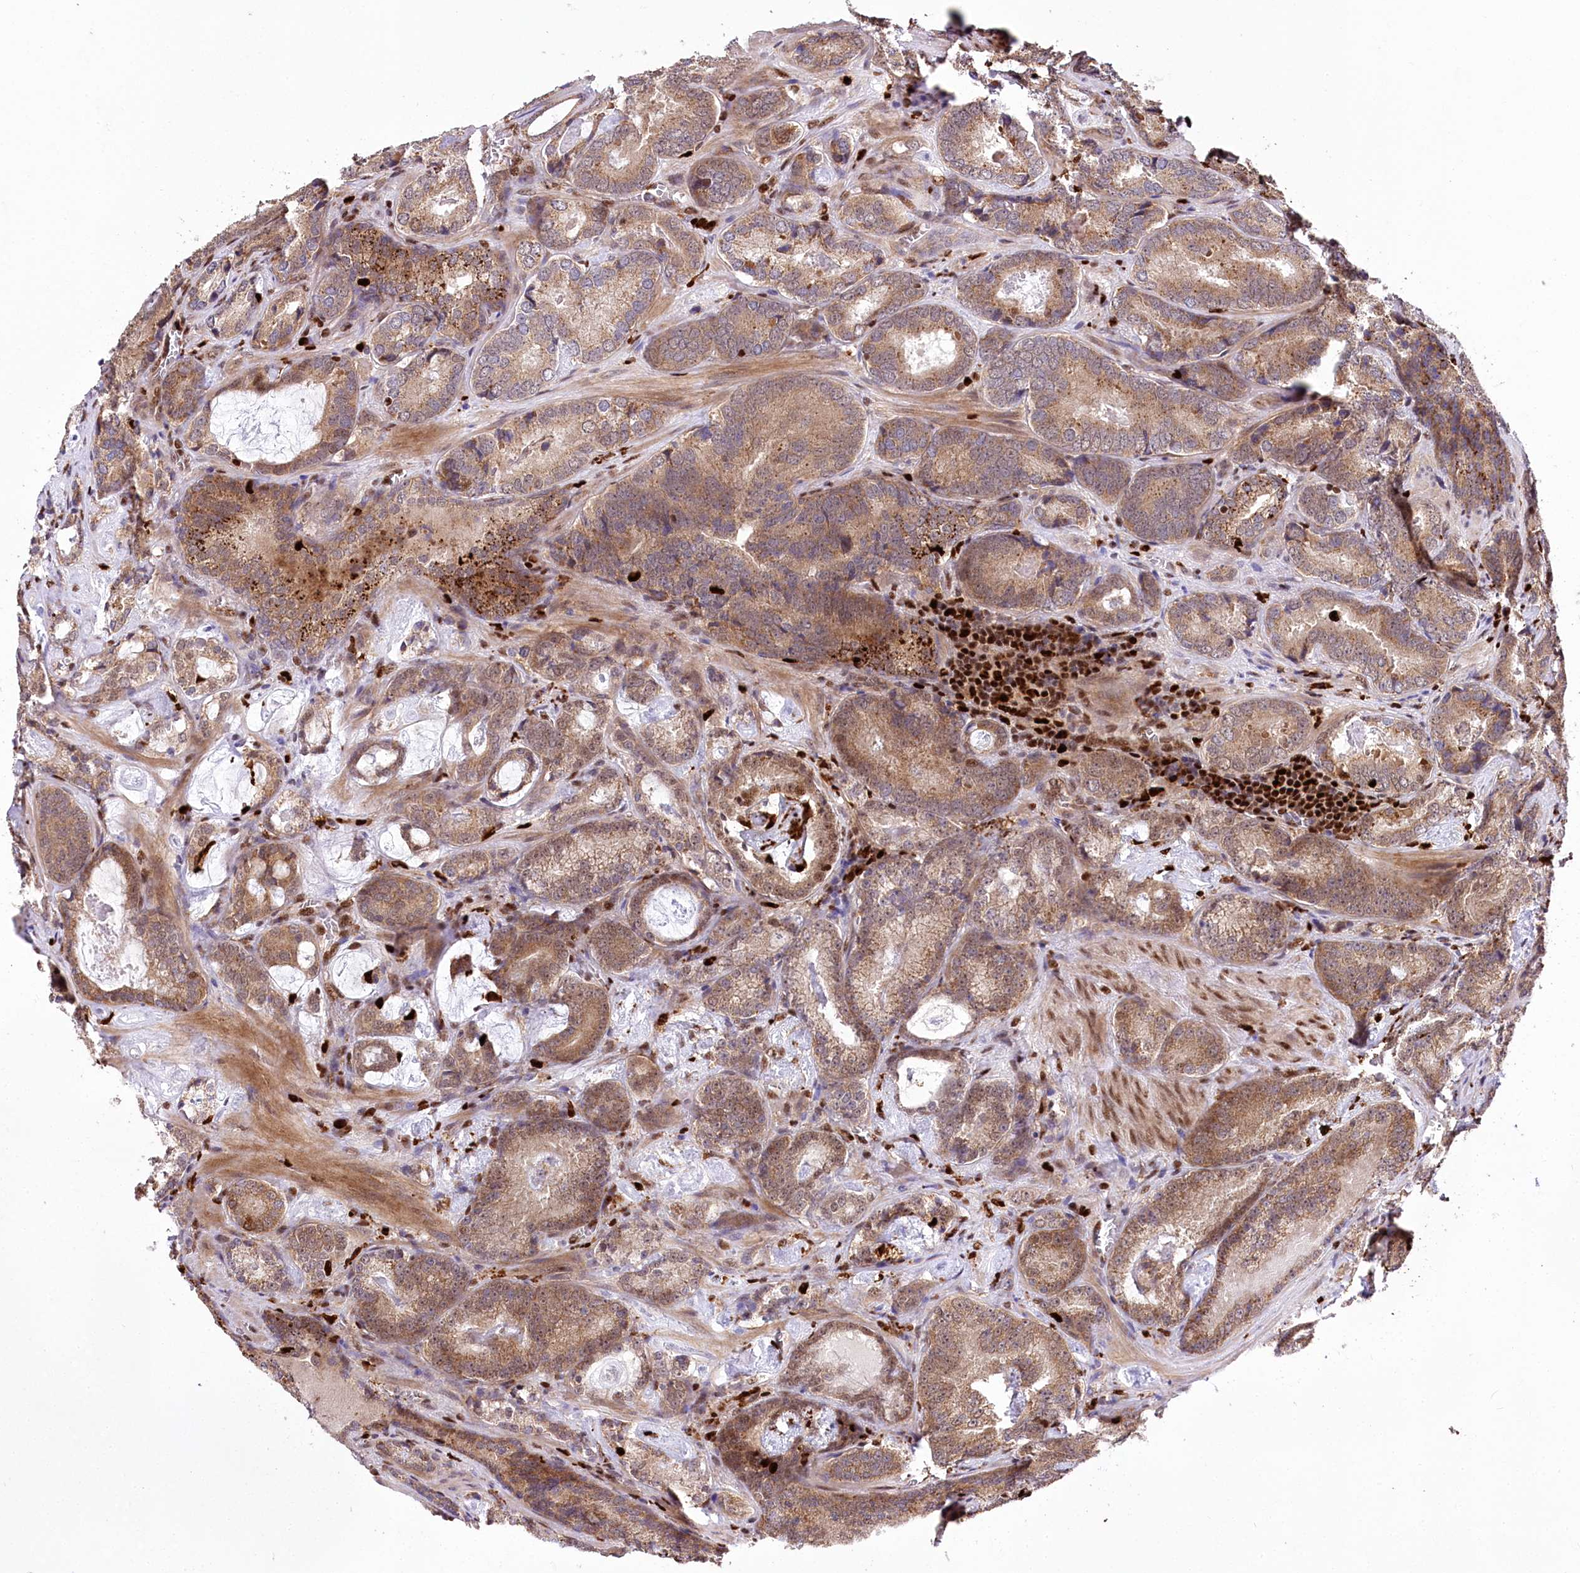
{"staining": {"intensity": "moderate", "quantity": ">75%", "location": "cytoplasmic/membranous"}, "tissue": "prostate cancer", "cell_type": "Tumor cells", "image_type": "cancer", "snomed": [{"axis": "morphology", "description": "Adenocarcinoma, Low grade"}, {"axis": "topography", "description": "Prostate"}], "caption": "An immunohistochemistry micrograph of neoplastic tissue is shown. Protein staining in brown highlights moderate cytoplasmic/membranous positivity in prostate cancer within tumor cells.", "gene": "FIGN", "patient": {"sex": "male", "age": 60}}